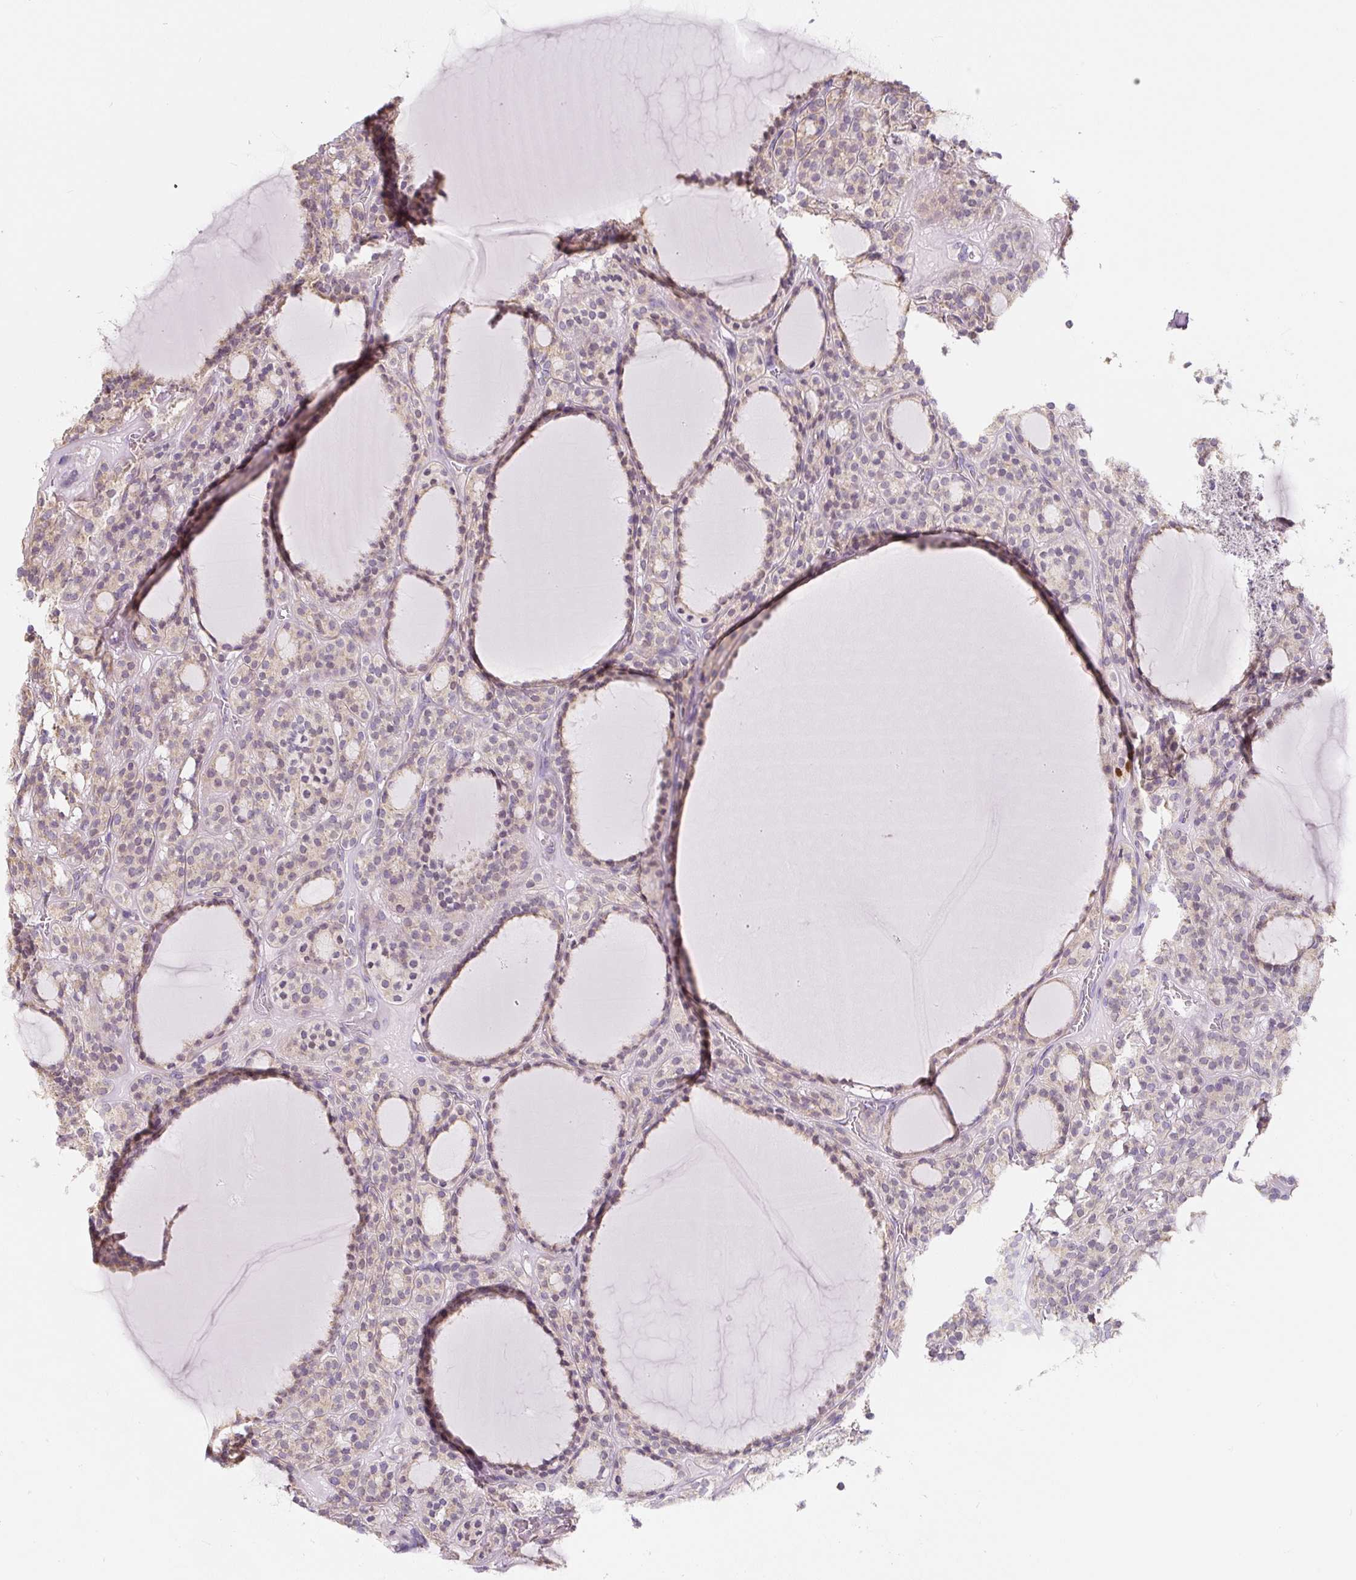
{"staining": {"intensity": "weak", "quantity": "25%-75%", "location": "cytoplasmic/membranous"}, "tissue": "thyroid cancer", "cell_type": "Tumor cells", "image_type": "cancer", "snomed": [{"axis": "morphology", "description": "Follicular adenoma carcinoma, NOS"}, {"axis": "topography", "description": "Thyroid gland"}], "caption": "Immunohistochemistry (IHC) (DAB (3,3'-diaminobenzidine)) staining of human thyroid cancer (follicular adenoma carcinoma) reveals weak cytoplasmic/membranous protein expression in about 25%-75% of tumor cells. The staining is performed using DAB (3,3'-diaminobenzidine) brown chromogen to label protein expression. The nuclei are counter-stained blue using hematoxylin.", "gene": "PWWP3B", "patient": {"sex": "female", "age": 63}}